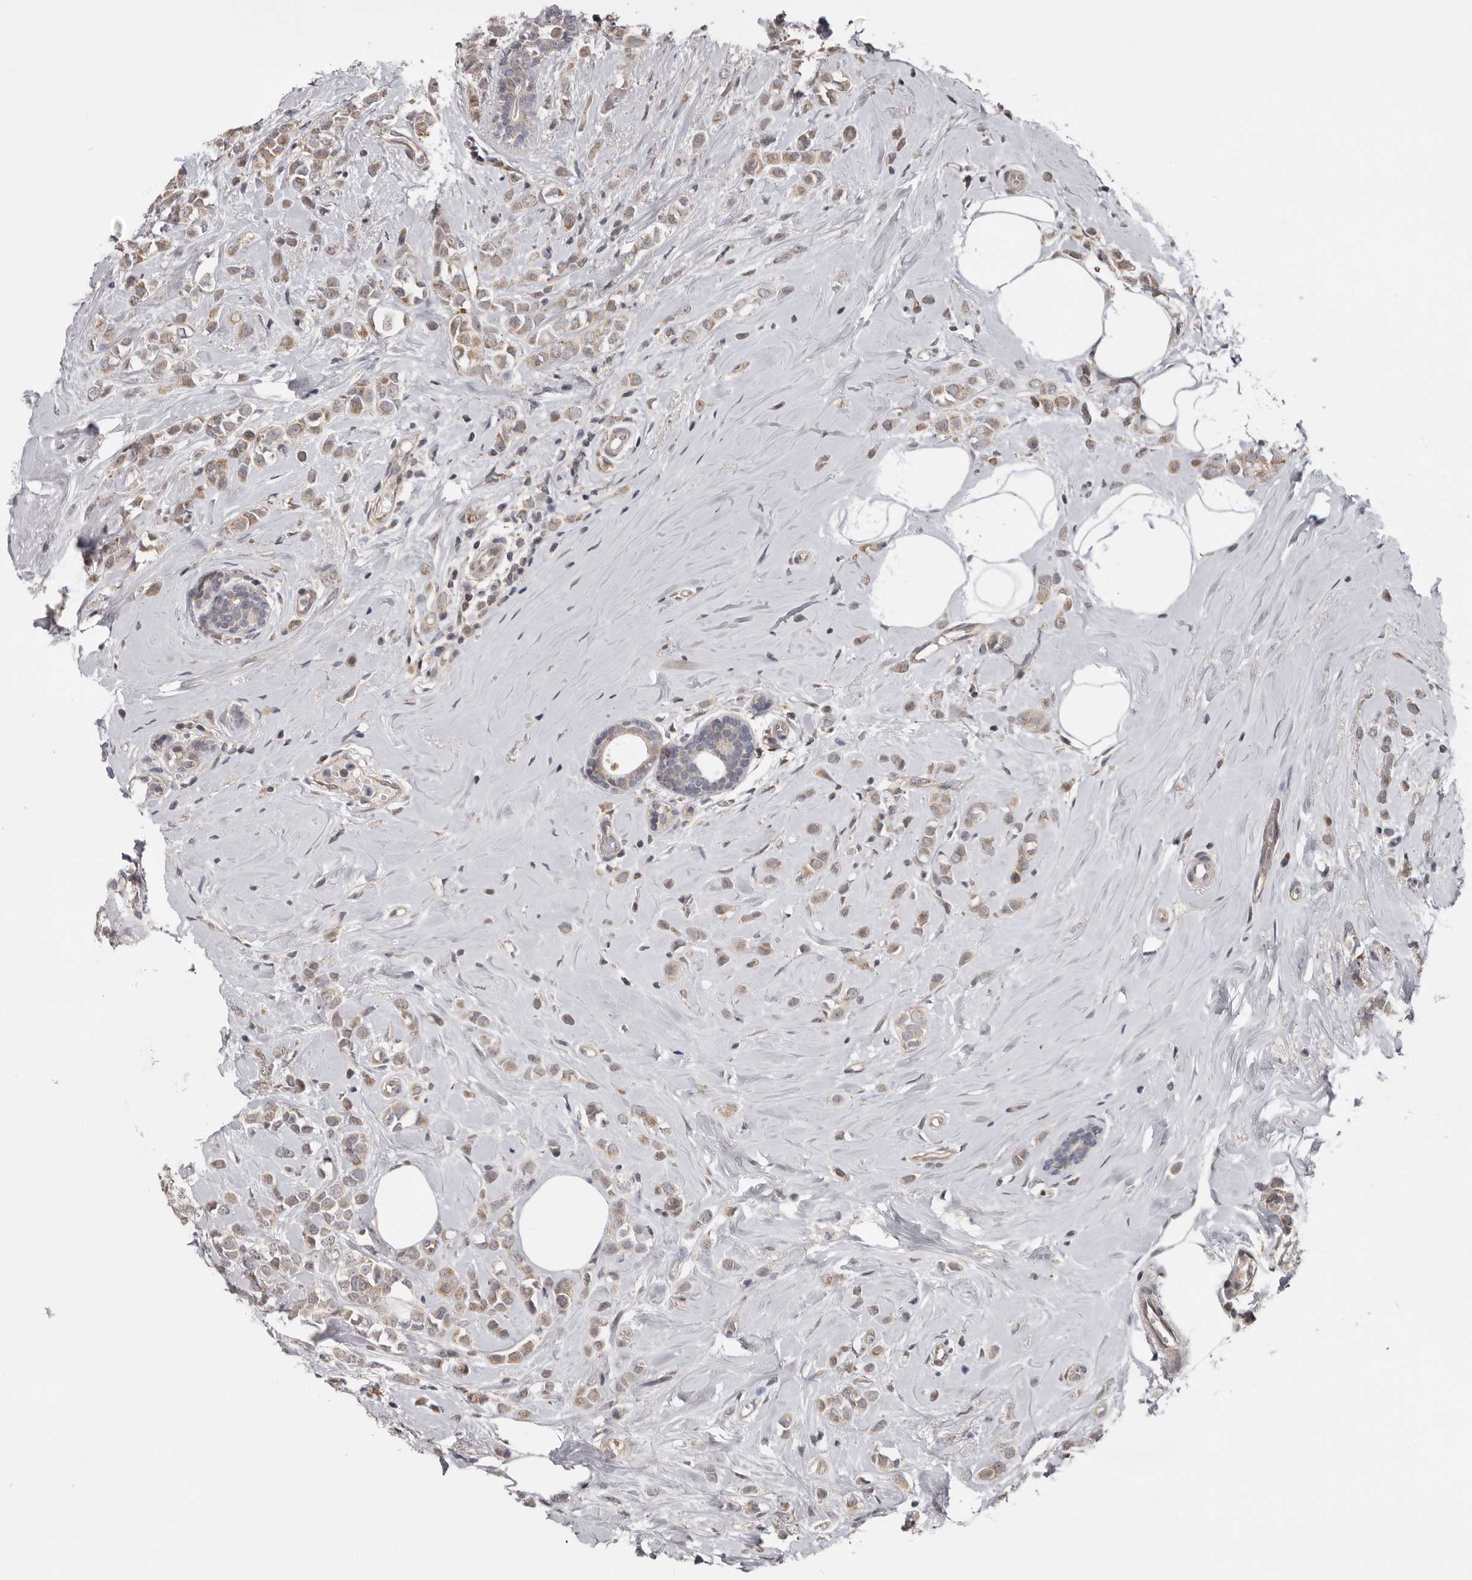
{"staining": {"intensity": "weak", "quantity": ">75%", "location": "cytoplasmic/membranous"}, "tissue": "breast cancer", "cell_type": "Tumor cells", "image_type": "cancer", "snomed": [{"axis": "morphology", "description": "Lobular carcinoma"}, {"axis": "topography", "description": "Breast"}], "caption": "The image shows staining of lobular carcinoma (breast), revealing weak cytoplasmic/membranous protein positivity (brown color) within tumor cells.", "gene": "MOGAT2", "patient": {"sex": "female", "age": 47}}